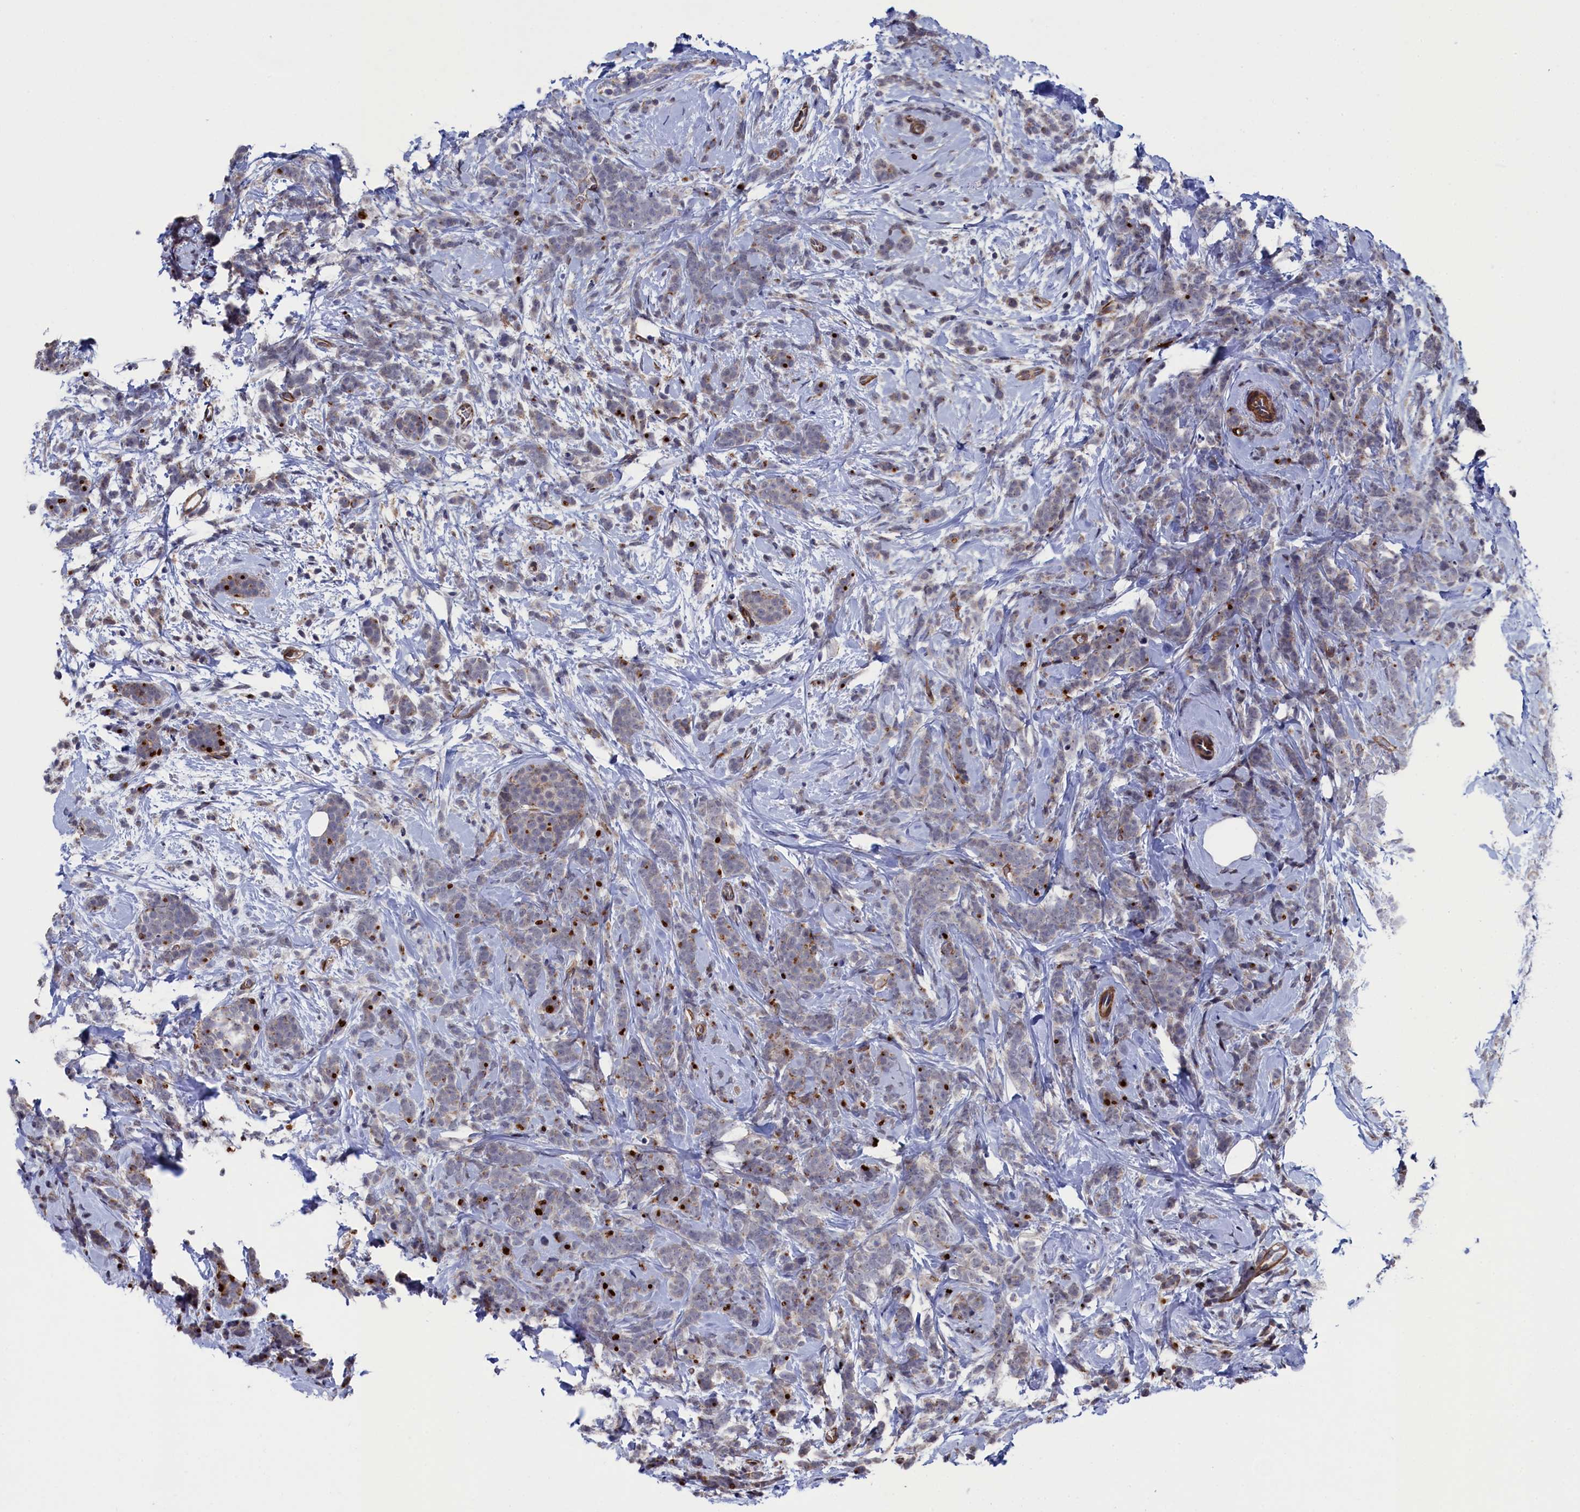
{"staining": {"intensity": "weak", "quantity": "25%-75%", "location": "cytoplasmic/membranous"}, "tissue": "breast cancer", "cell_type": "Tumor cells", "image_type": "cancer", "snomed": [{"axis": "morphology", "description": "Lobular carcinoma"}, {"axis": "topography", "description": "Breast"}], "caption": "Tumor cells reveal low levels of weak cytoplasmic/membranous expression in about 25%-75% of cells in breast lobular carcinoma. (Stains: DAB (3,3'-diaminobenzidine) in brown, nuclei in blue, Microscopy: brightfield microscopy at high magnification).", "gene": "ZNF891", "patient": {"sex": "female", "age": 58}}